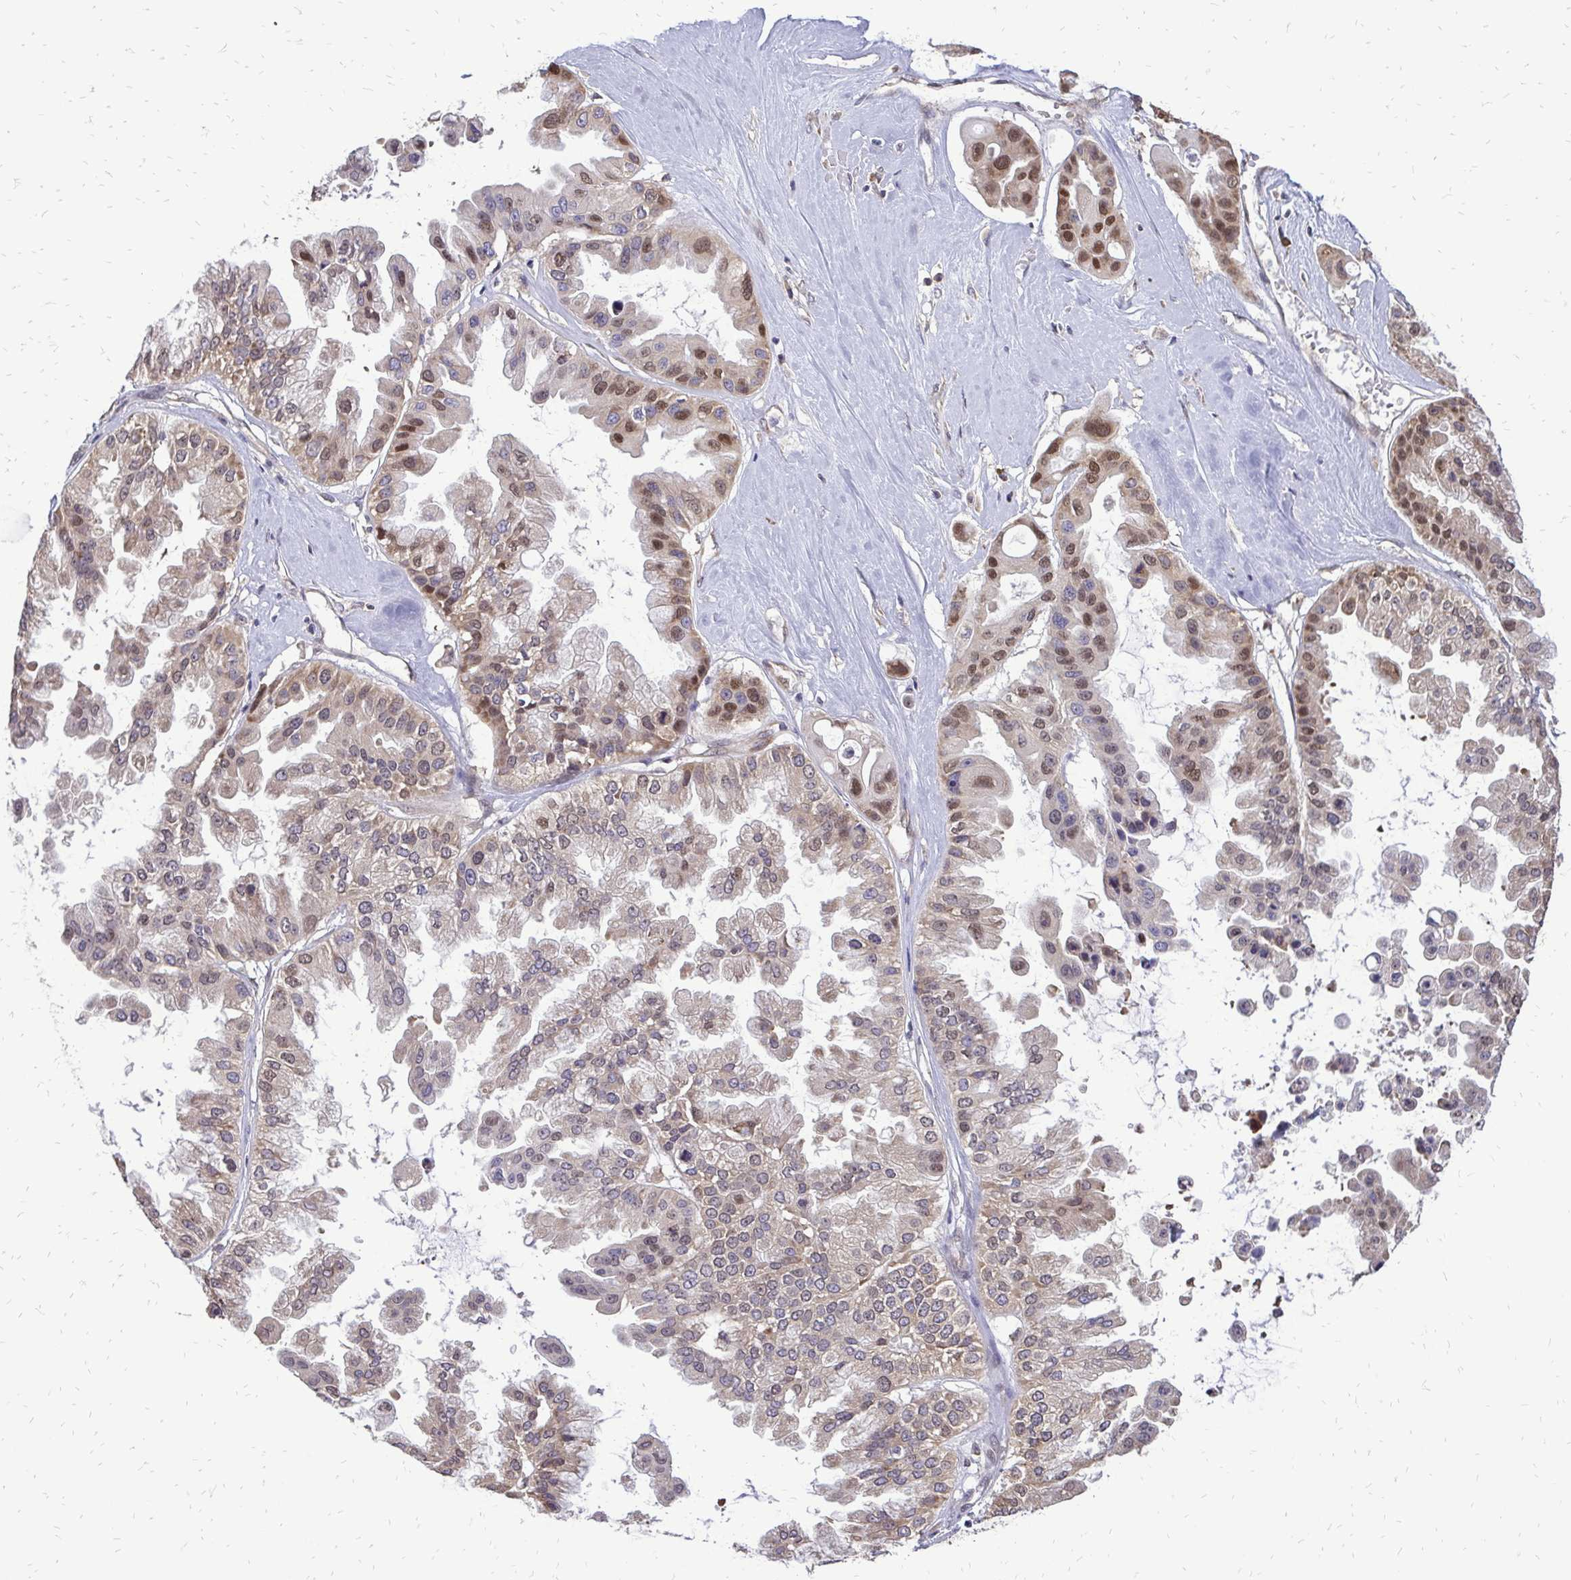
{"staining": {"intensity": "moderate", "quantity": "25%-75%", "location": "cytoplasmic/membranous,nuclear"}, "tissue": "ovarian cancer", "cell_type": "Tumor cells", "image_type": "cancer", "snomed": [{"axis": "morphology", "description": "Cystadenocarcinoma, serous, NOS"}, {"axis": "topography", "description": "Ovary"}], "caption": "The micrograph shows a brown stain indicating the presence of a protein in the cytoplasmic/membranous and nuclear of tumor cells in ovarian cancer.", "gene": "RPS3", "patient": {"sex": "female", "age": 56}}